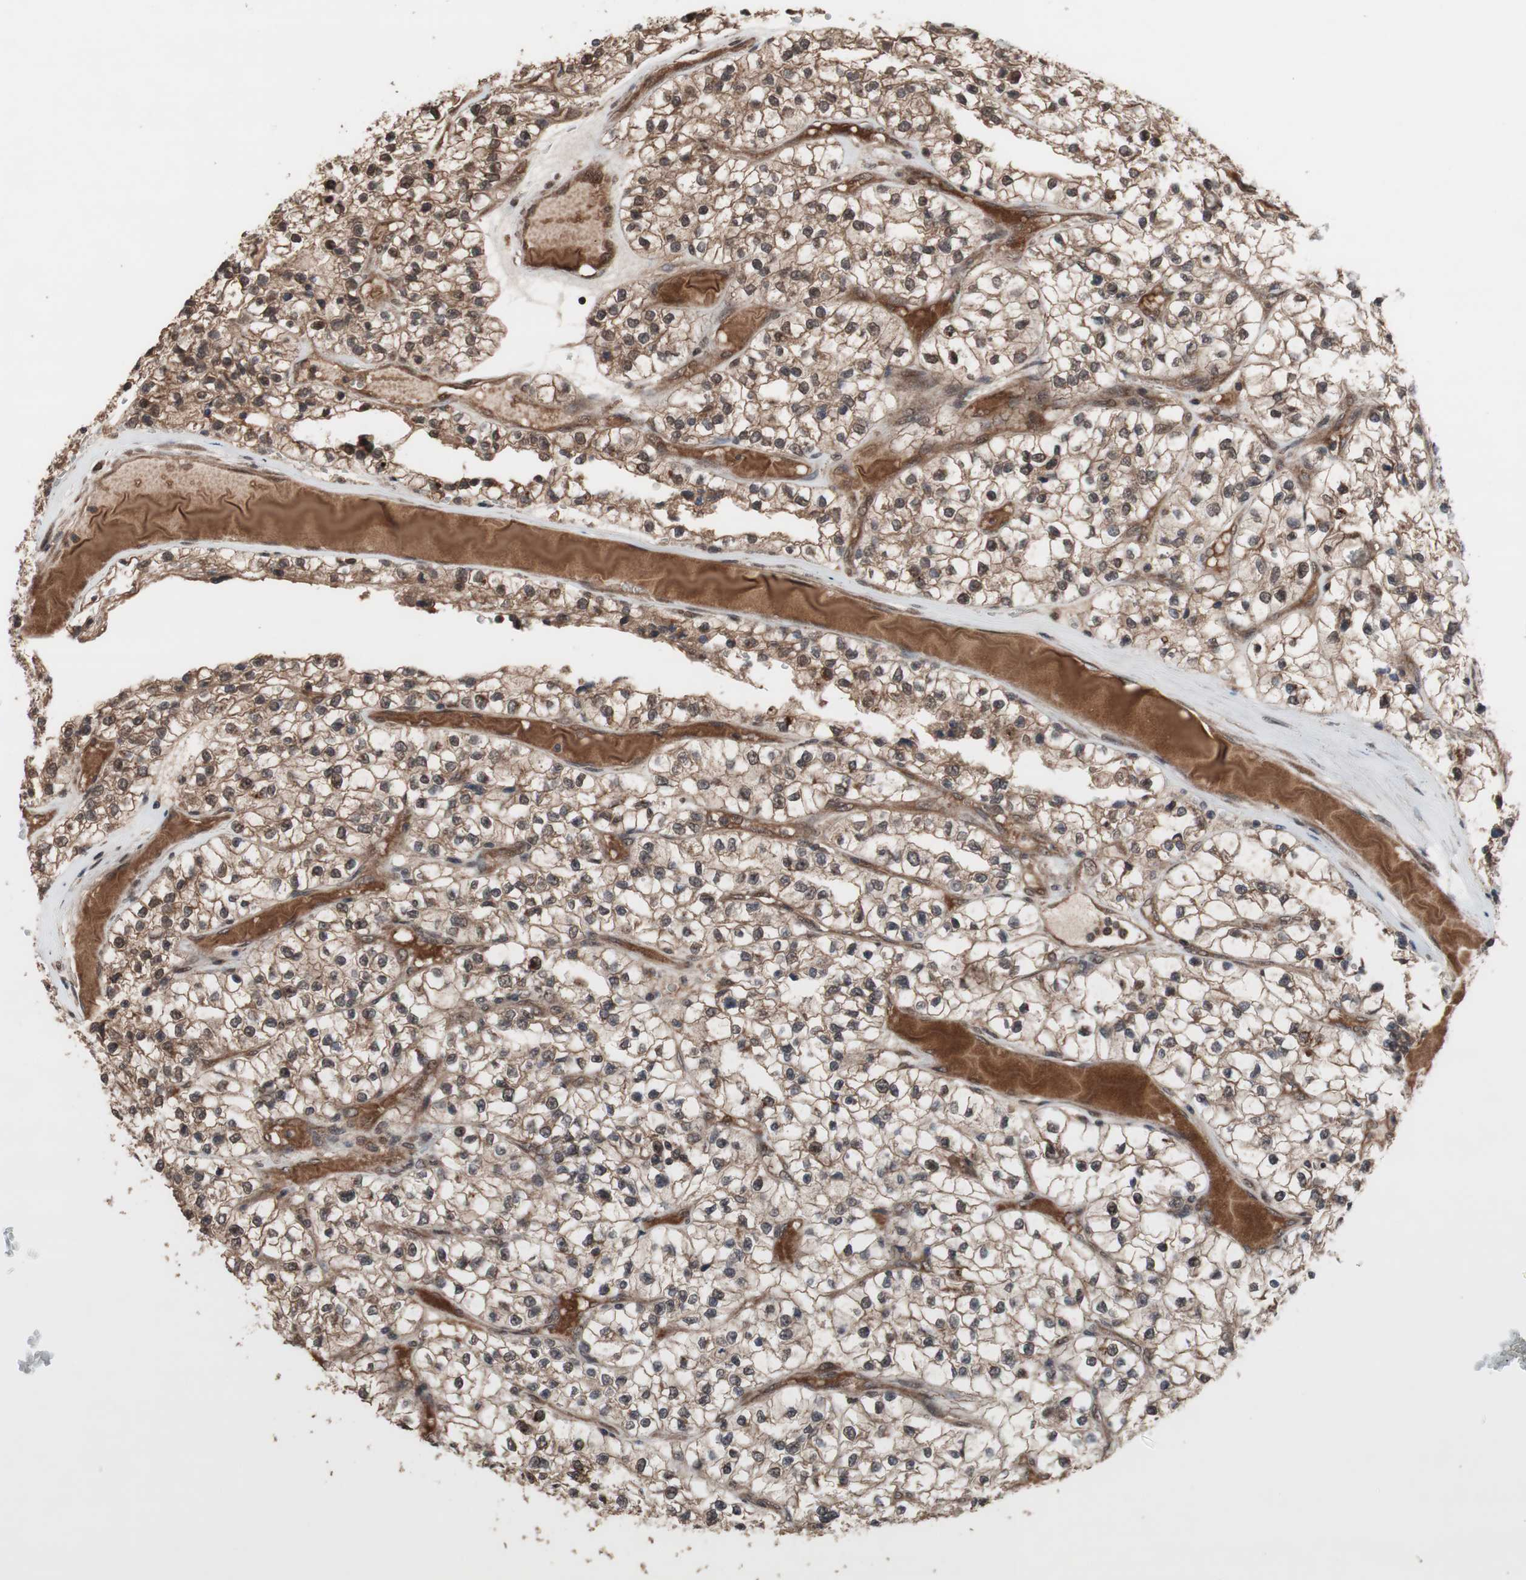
{"staining": {"intensity": "moderate", "quantity": ">75%", "location": "cytoplasmic/membranous"}, "tissue": "renal cancer", "cell_type": "Tumor cells", "image_type": "cancer", "snomed": [{"axis": "morphology", "description": "Adenocarcinoma, NOS"}, {"axis": "topography", "description": "Kidney"}], "caption": "Protein analysis of renal cancer tissue demonstrates moderate cytoplasmic/membranous staining in approximately >75% of tumor cells.", "gene": "KANSL1", "patient": {"sex": "female", "age": 57}}